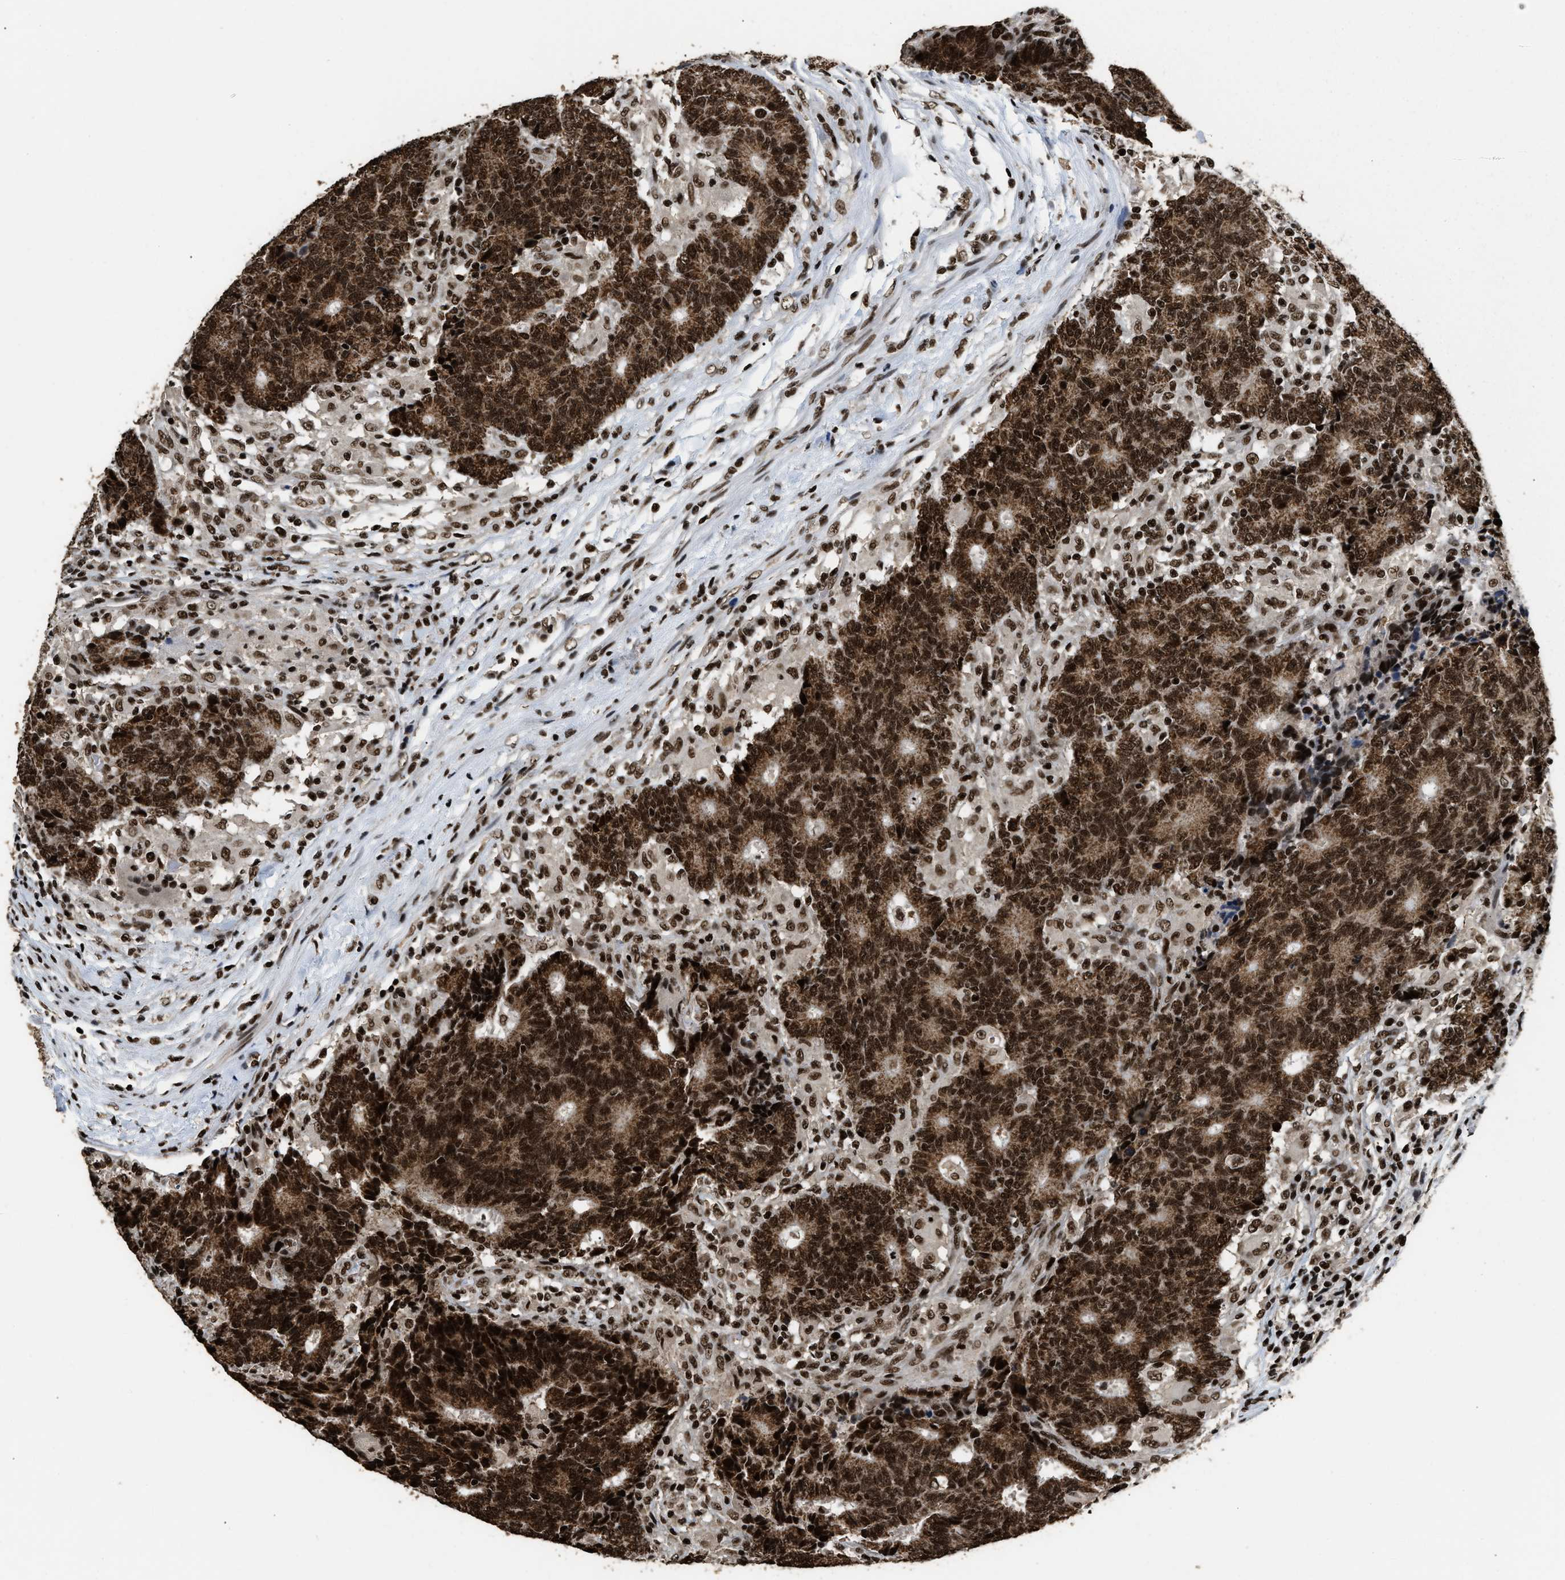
{"staining": {"intensity": "strong", "quantity": ">75%", "location": "cytoplasmic/membranous,nuclear"}, "tissue": "colorectal cancer", "cell_type": "Tumor cells", "image_type": "cancer", "snomed": [{"axis": "morphology", "description": "Normal tissue, NOS"}, {"axis": "morphology", "description": "Adenocarcinoma, NOS"}, {"axis": "topography", "description": "Colon"}], "caption": "Adenocarcinoma (colorectal) was stained to show a protein in brown. There is high levels of strong cytoplasmic/membranous and nuclear staining in approximately >75% of tumor cells.", "gene": "RAD21", "patient": {"sex": "female", "age": 75}}